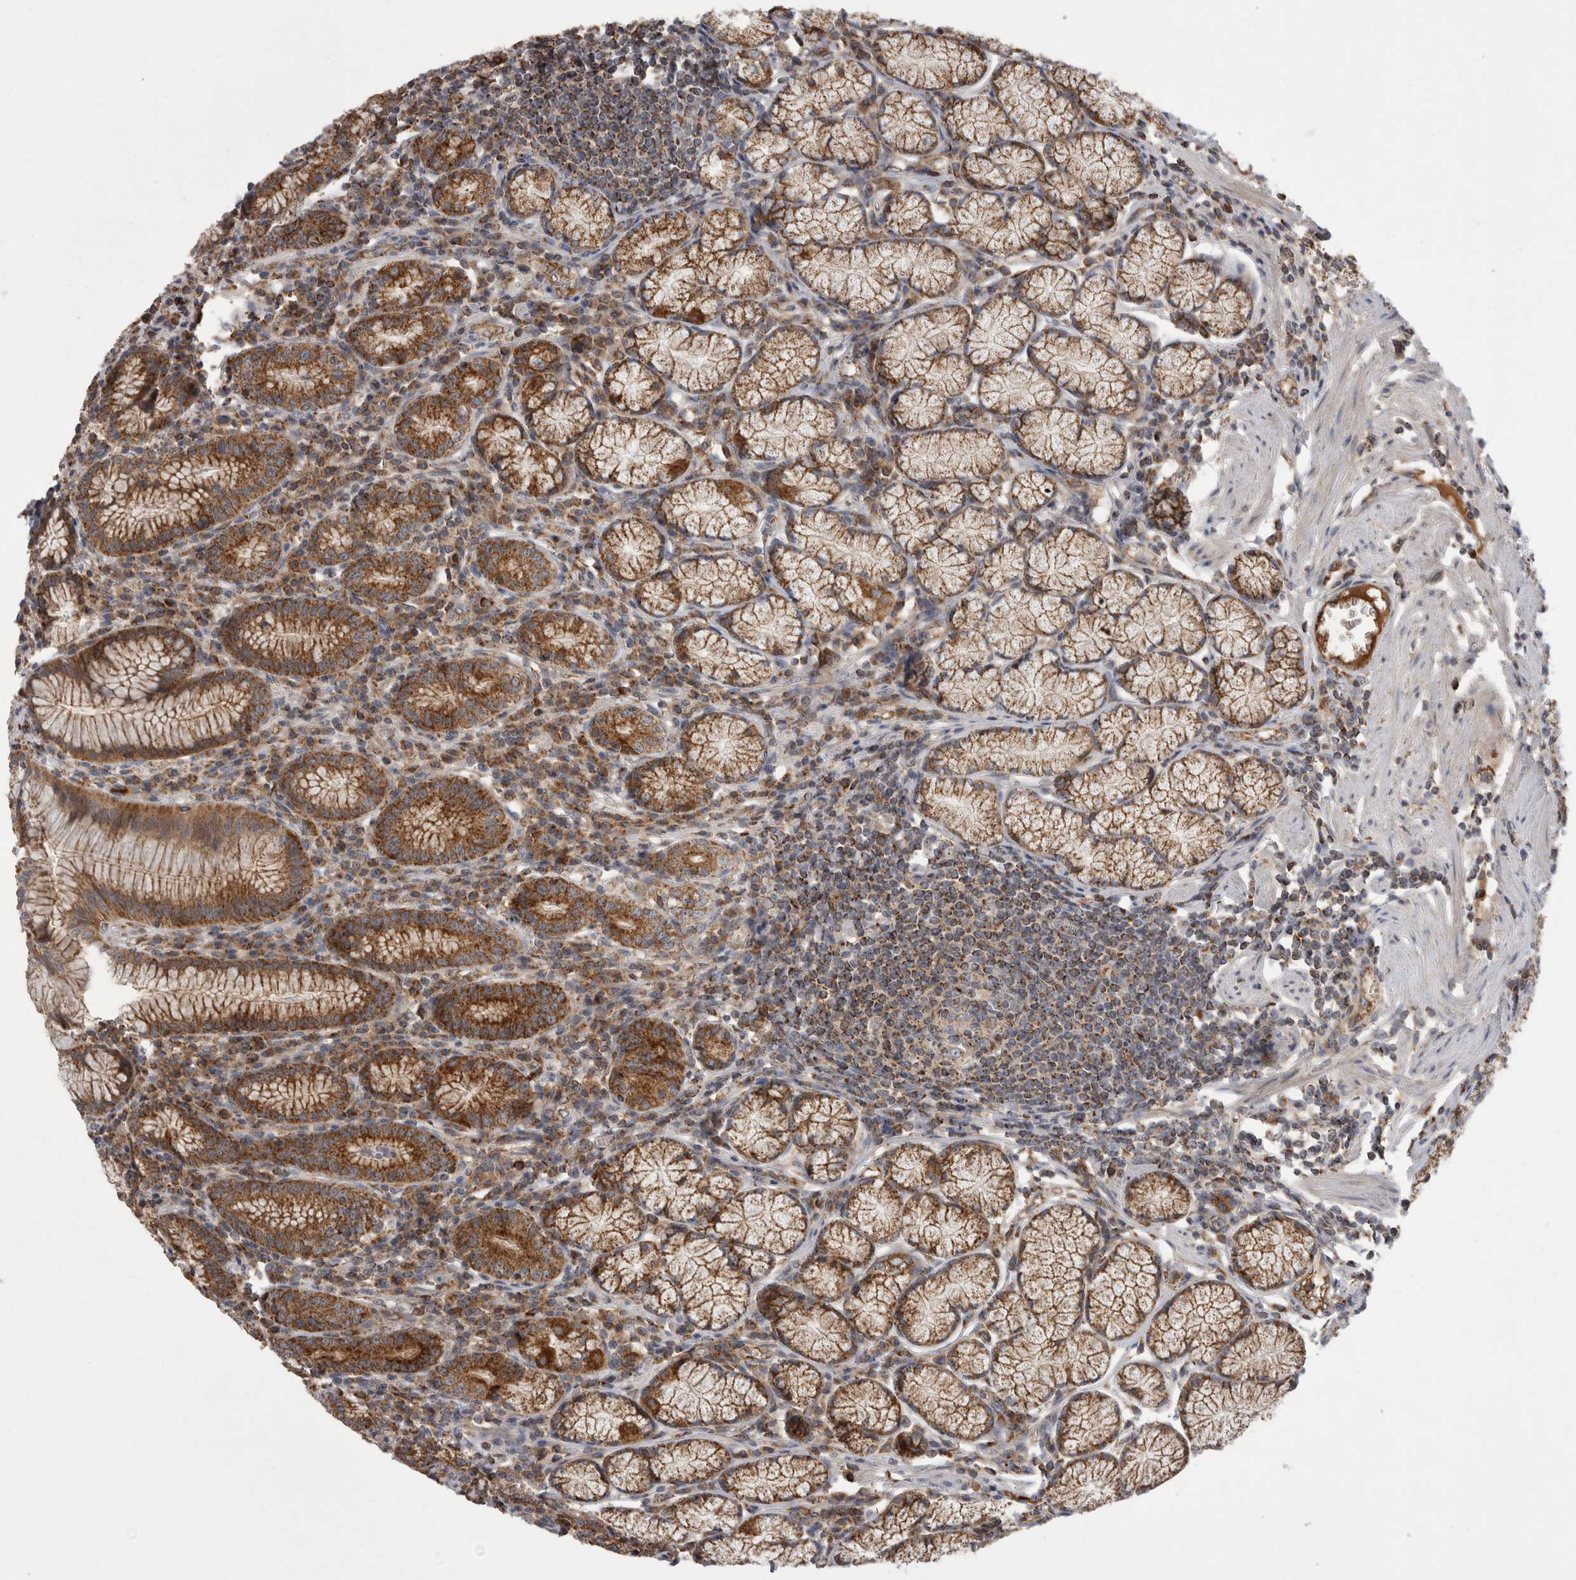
{"staining": {"intensity": "strong", "quantity": ">75%", "location": "cytoplasmic/membranous"}, "tissue": "stomach", "cell_type": "Glandular cells", "image_type": "normal", "snomed": [{"axis": "morphology", "description": "Normal tissue, NOS"}, {"axis": "topography", "description": "Stomach"}], "caption": "Normal stomach shows strong cytoplasmic/membranous expression in about >75% of glandular cells.", "gene": "DARS2", "patient": {"sex": "male", "age": 55}}